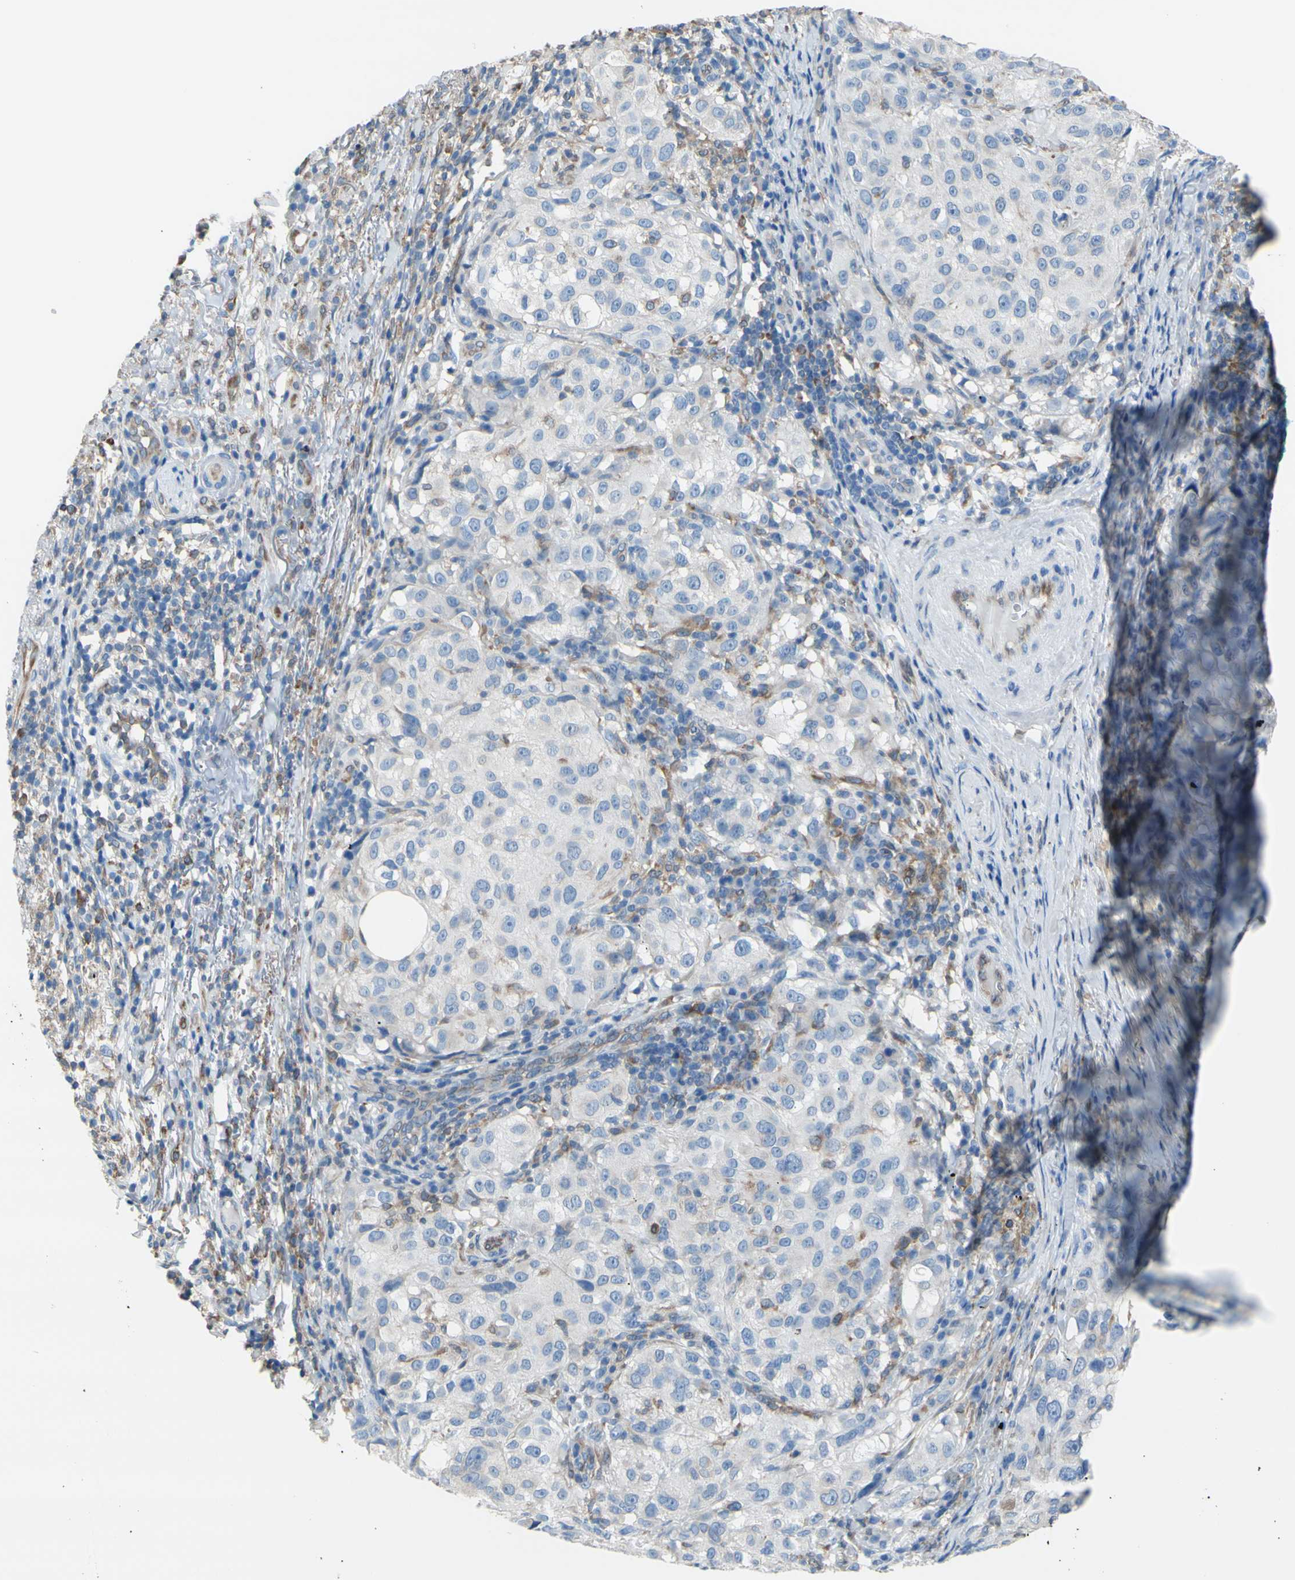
{"staining": {"intensity": "negative", "quantity": "none", "location": "none"}, "tissue": "melanoma", "cell_type": "Tumor cells", "image_type": "cancer", "snomed": [{"axis": "morphology", "description": "Necrosis, NOS"}, {"axis": "morphology", "description": "Malignant melanoma, NOS"}, {"axis": "topography", "description": "Skin"}], "caption": "High magnification brightfield microscopy of malignant melanoma stained with DAB (brown) and counterstained with hematoxylin (blue): tumor cells show no significant staining.", "gene": "MGST2", "patient": {"sex": "female", "age": 87}}